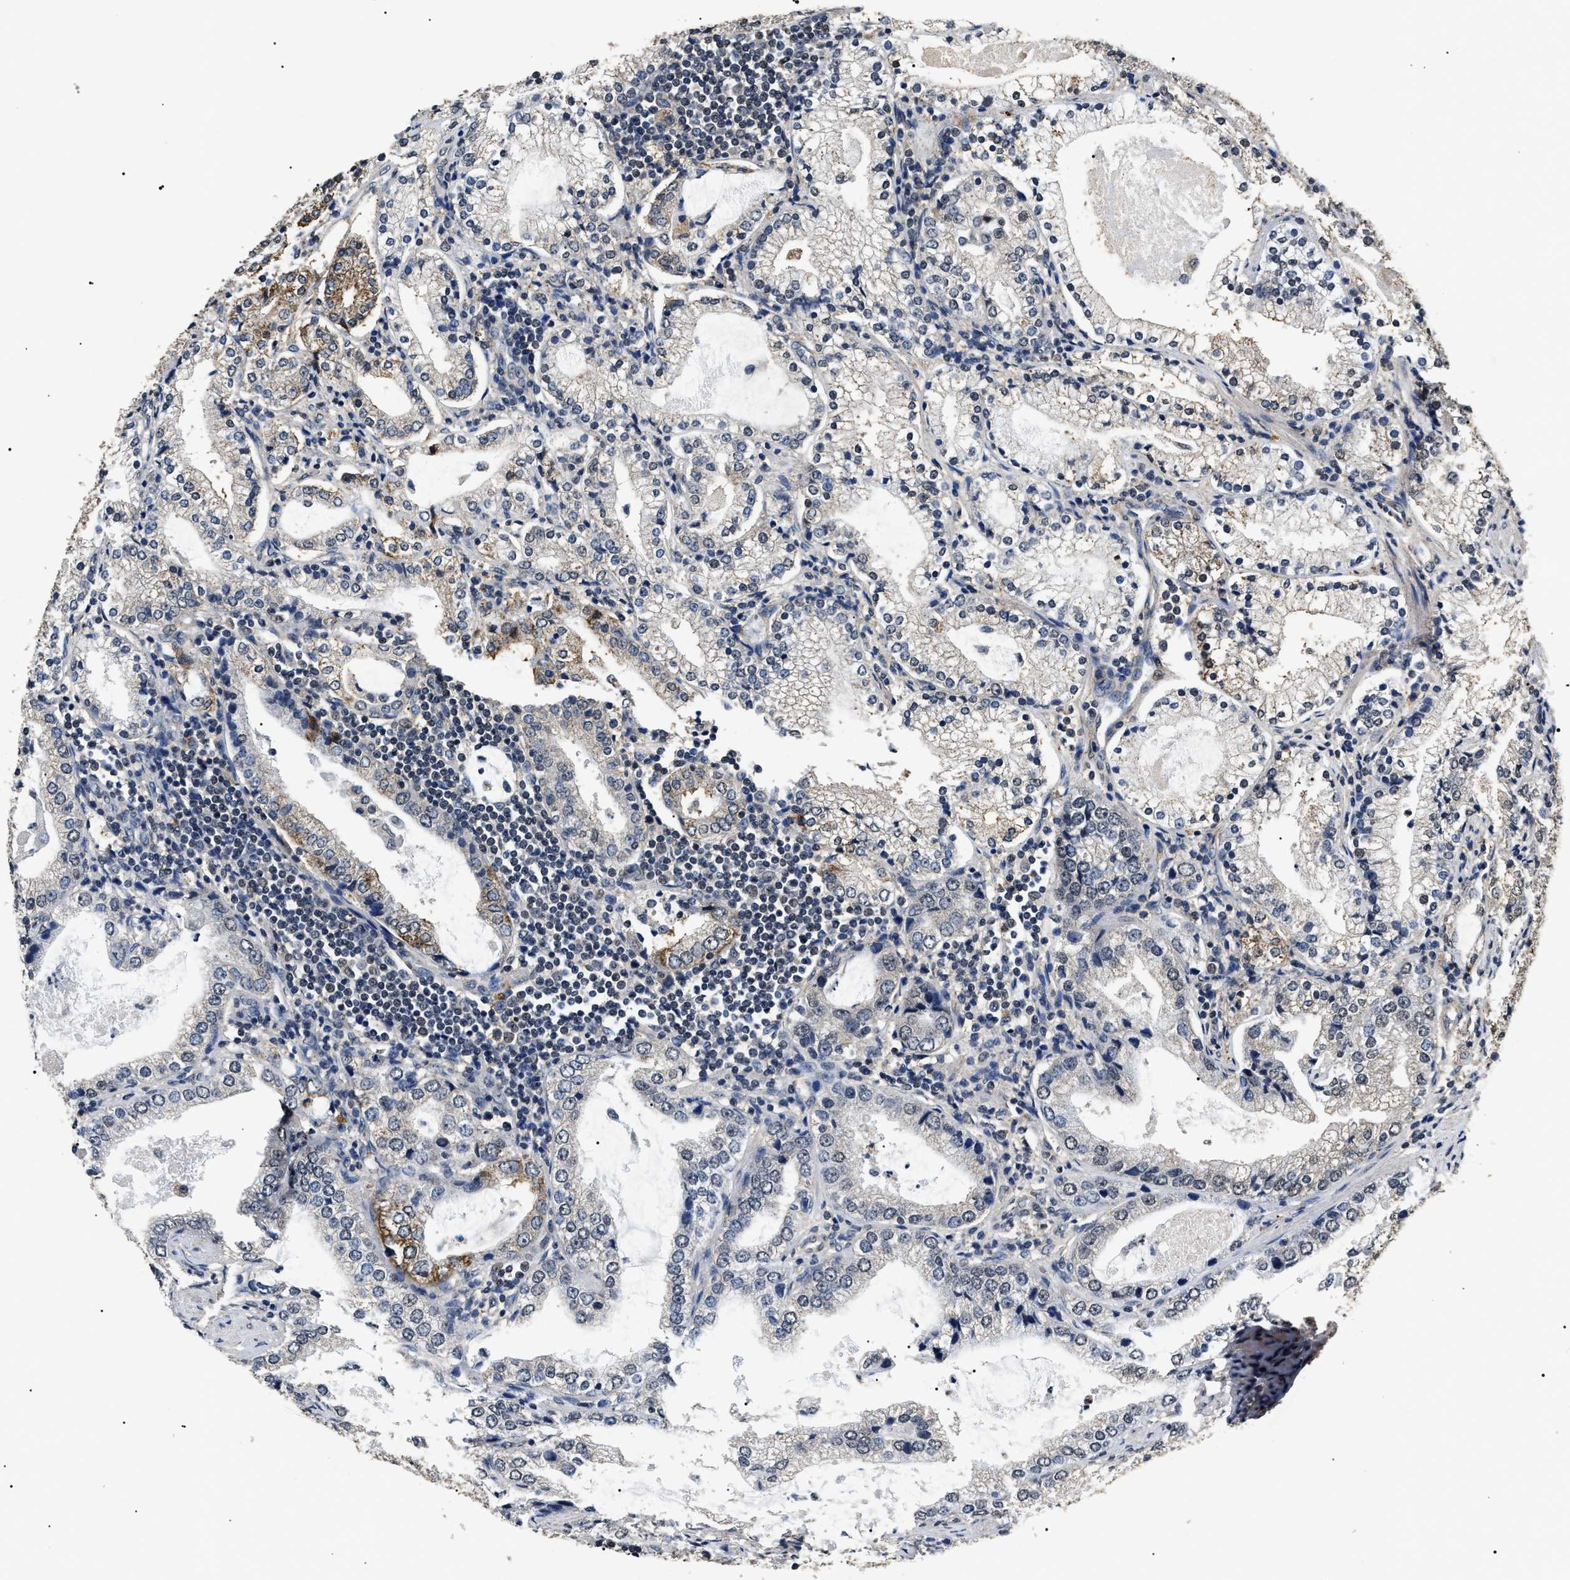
{"staining": {"intensity": "moderate", "quantity": "<25%", "location": "cytoplasmic/membranous"}, "tissue": "prostate cancer", "cell_type": "Tumor cells", "image_type": "cancer", "snomed": [{"axis": "morphology", "description": "Adenocarcinoma, High grade"}, {"axis": "topography", "description": "Prostate"}], "caption": "Prostate cancer stained with a brown dye shows moderate cytoplasmic/membranous positive positivity in about <25% of tumor cells.", "gene": "ANP32E", "patient": {"sex": "male", "age": 63}}